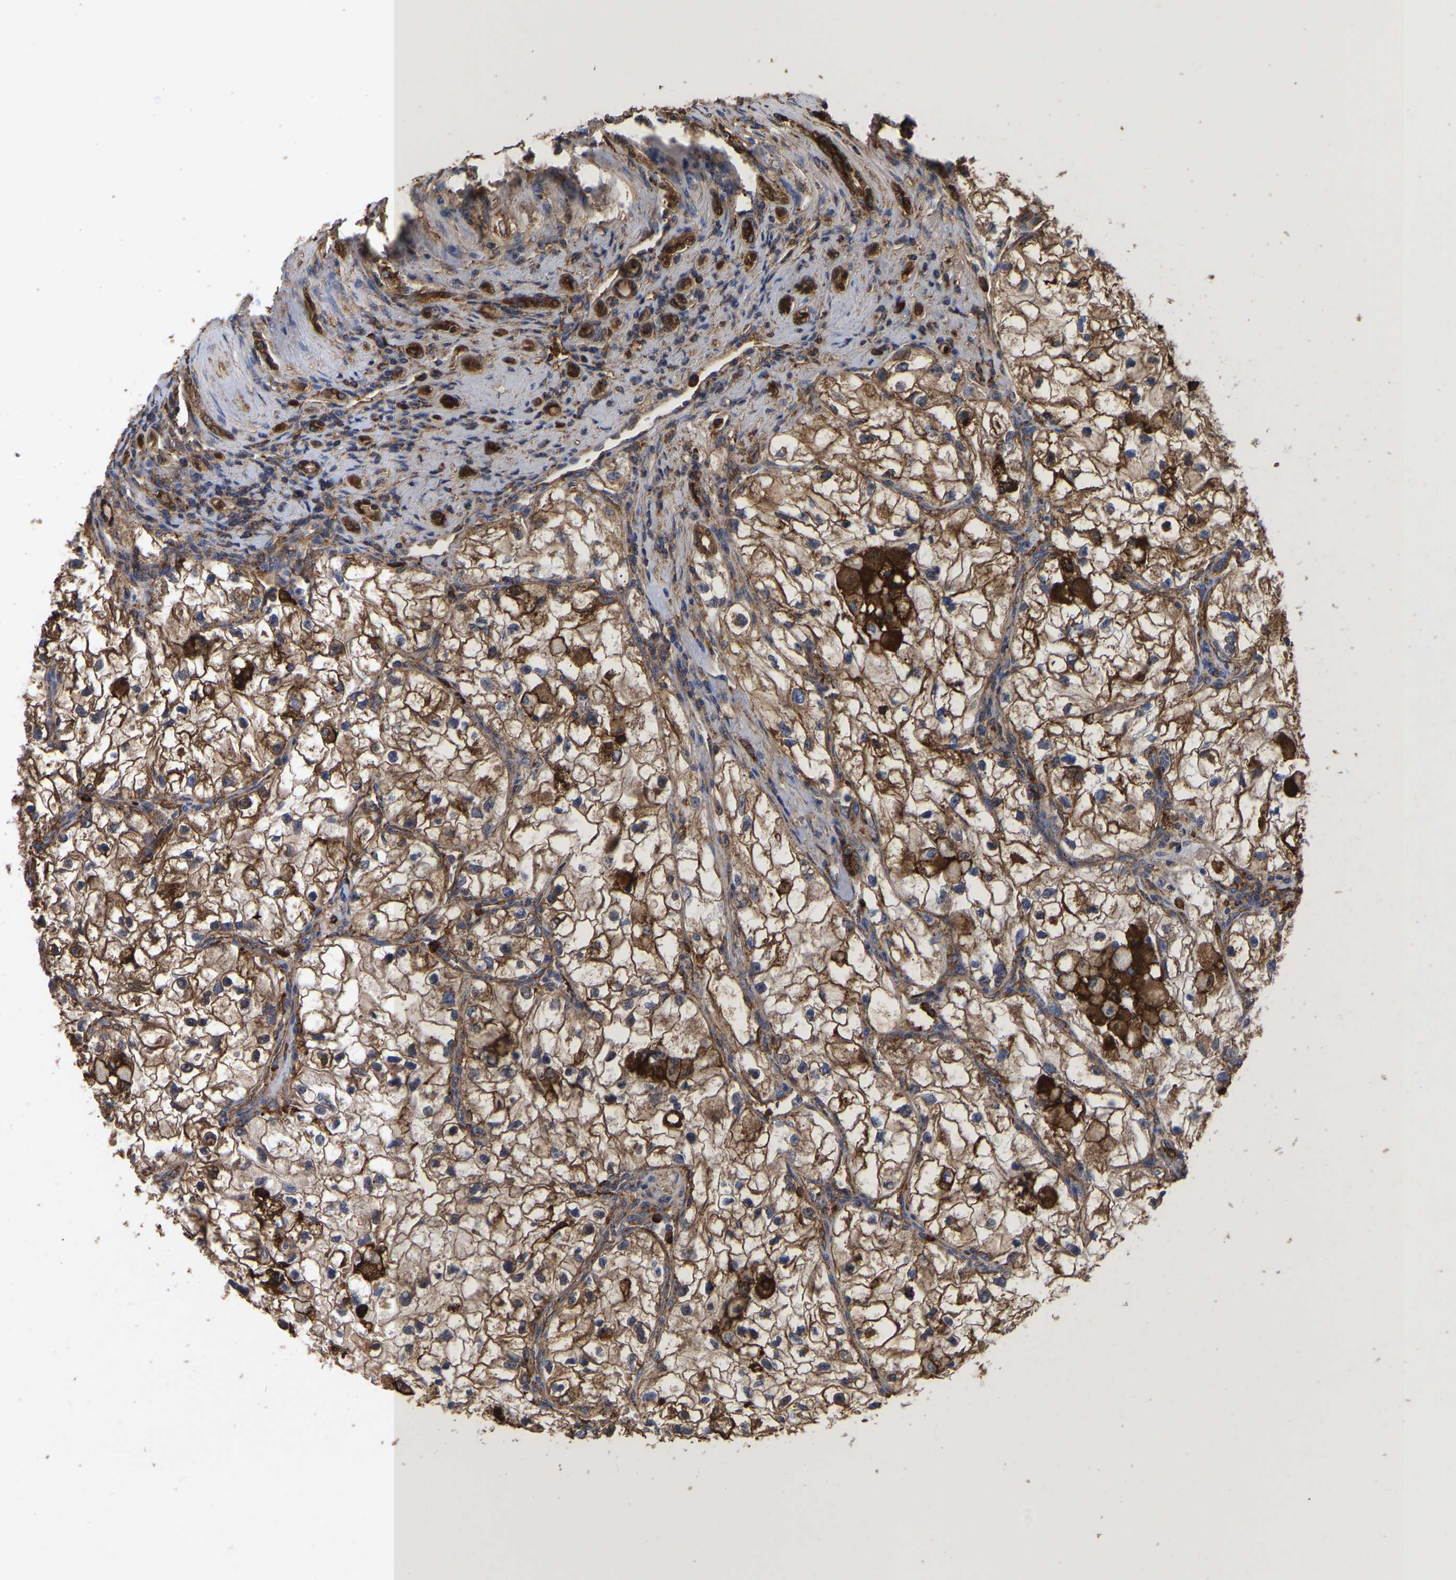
{"staining": {"intensity": "strong", "quantity": ">75%", "location": "cytoplasmic/membranous"}, "tissue": "renal cancer", "cell_type": "Tumor cells", "image_type": "cancer", "snomed": [{"axis": "morphology", "description": "Adenocarcinoma, NOS"}, {"axis": "topography", "description": "Kidney"}], "caption": "IHC image of neoplastic tissue: human renal cancer stained using IHC demonstrates high levels of strong protein expression localized specifically in the cytoplasmic/membranous of tumor cells, appearing as a cytoplasmic/membranous brown color.", "gene": "LIF", "patient": {"sex": "female", "age": 70}}